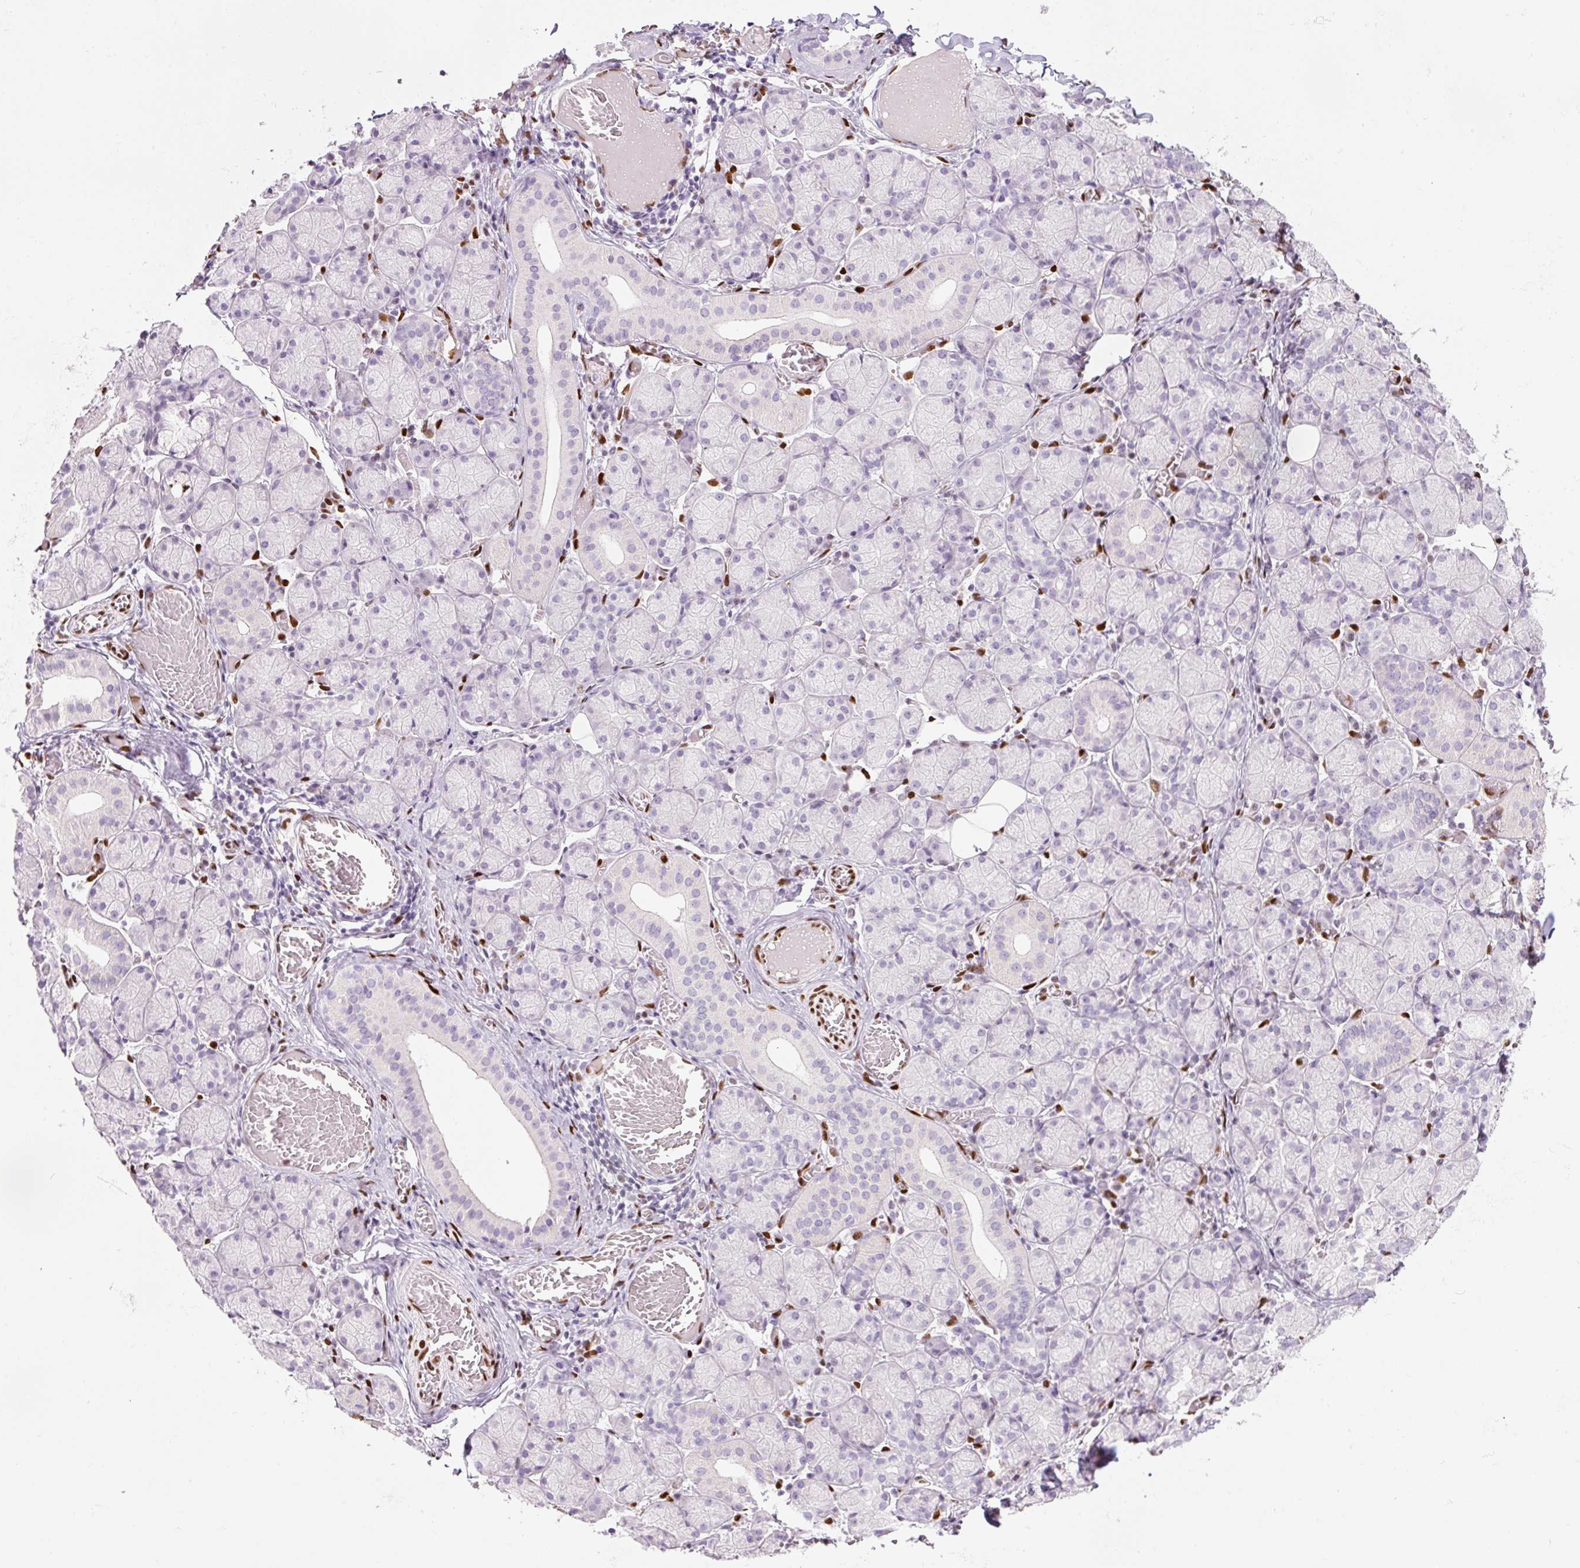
{"staining": {"intensity": "negative", "quantity": "none", "location": "none"}, "tissue": "salivary gland", "cell_type": "Glandular cells", "image_type": "normal", "snomed": [{"axis": "morphology", "description": "Normal tissue, NOS"}, {"axis": "topography", "description": "Salivary gland"}], "caption": "This histopathology image is of normal salivary gland stained with immunohistochemistry to label a protein in brown with the nuclei are counter-stained blue. There is no staining in glandular cells.", "gene": "ZEB1", "patient": {"sex": "female", "age": 24}}